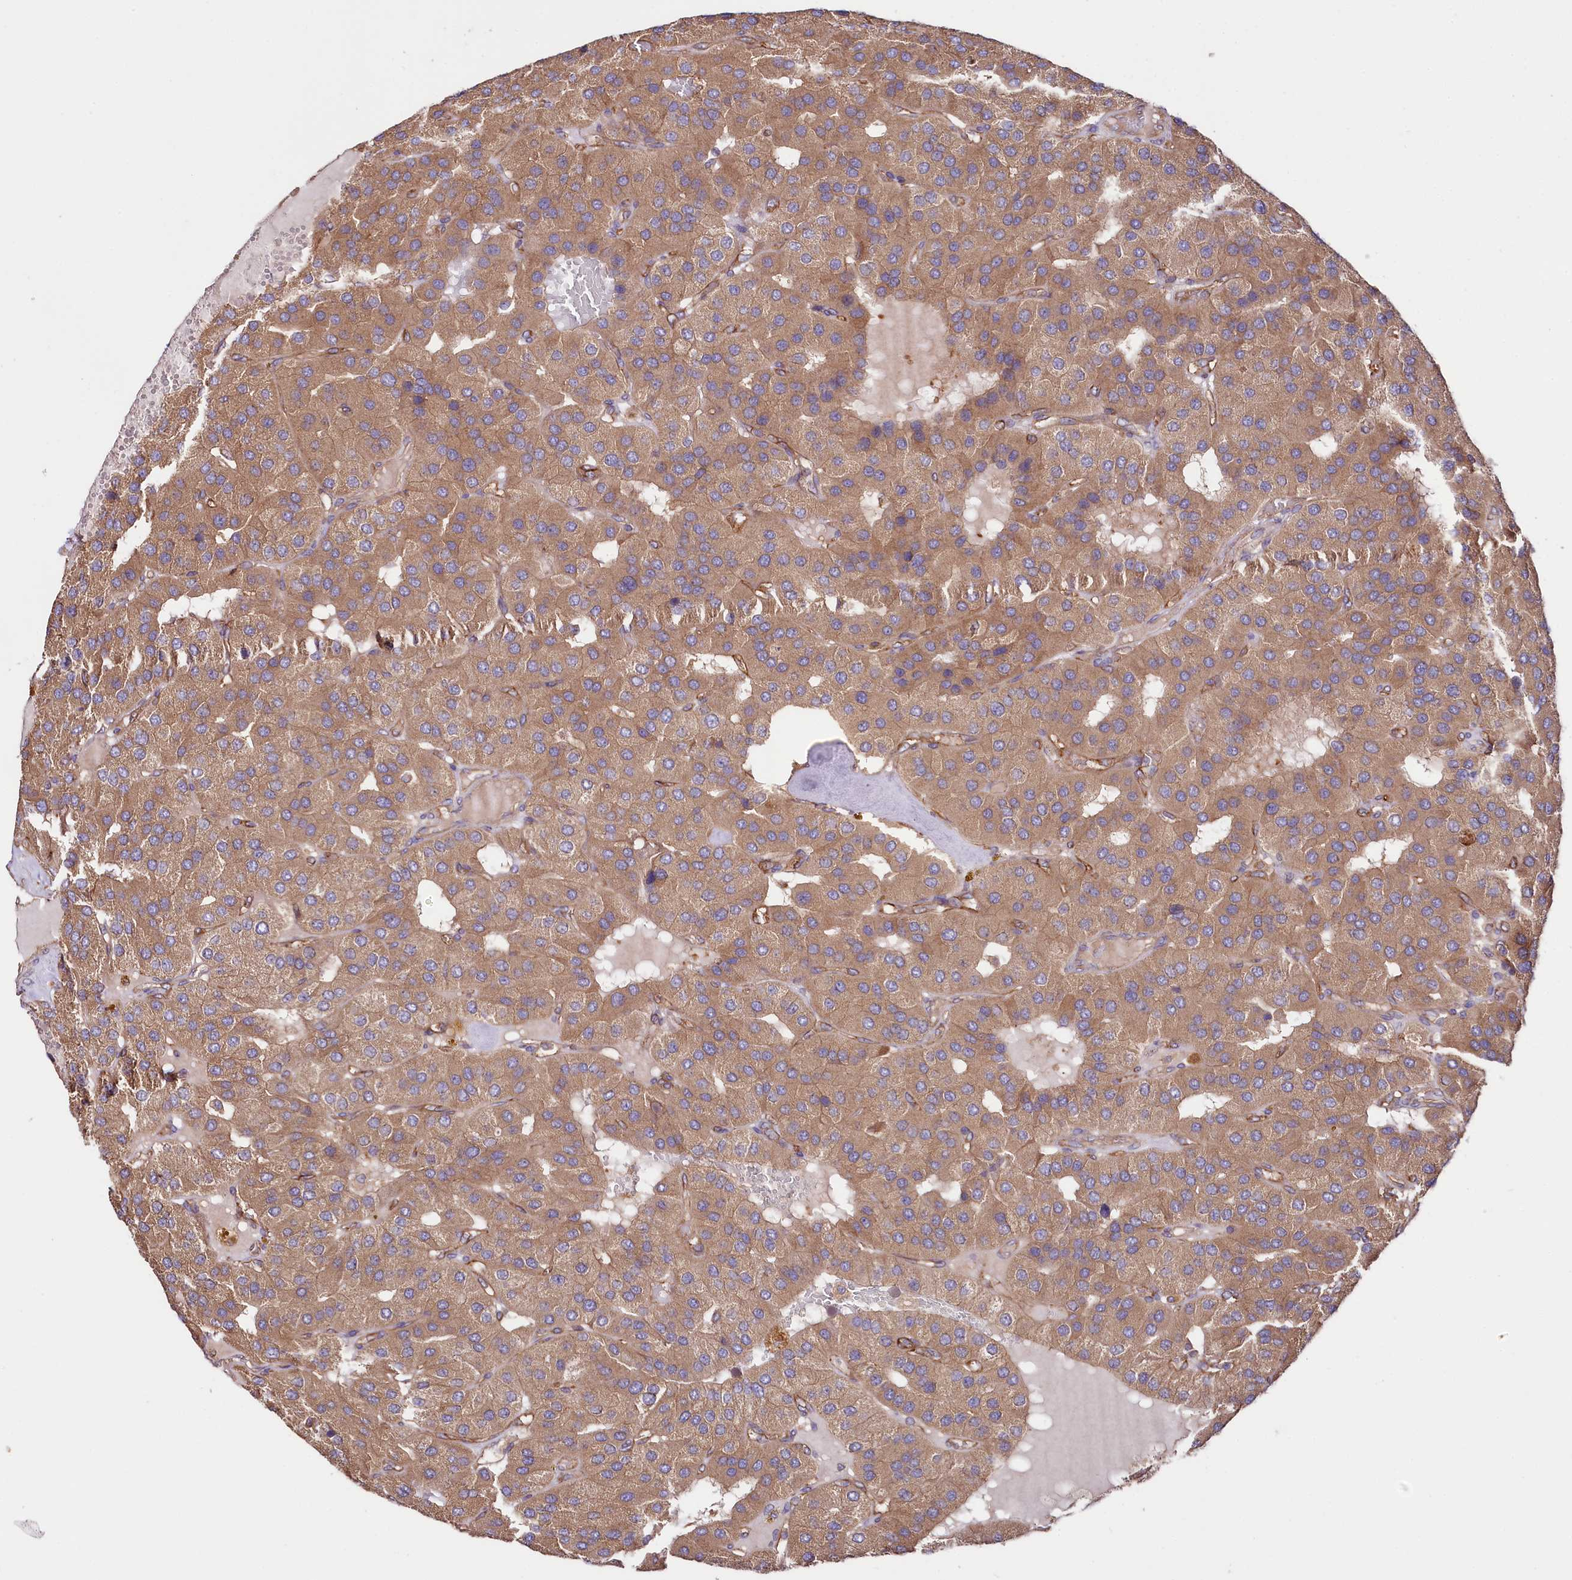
{"staining": {"intensity": "moderate", "quantity": ">75%", "location": "cytoplasmic/membranous"}, "tissue": "parathyroid gland", "cell_type": "Glandular cells", "image_type": "normal", "snomed": [{"axis": "morphology", "description": "Normal tissue, NOS"}, {"axis": "morphology", "description": "Adenoma, NOS"}, {"axis": "topography", "description": "Parathyroid gland"}], "caption": "Moderate cytoplasmic/membranous protein expression is seen in about >75% of glandular cells in parathyroid gland. (DAB = brown stain, brightfield microscopy at high magnification).", "gene": "CEP295", "patient": {"sex": "female", "age": 86}}